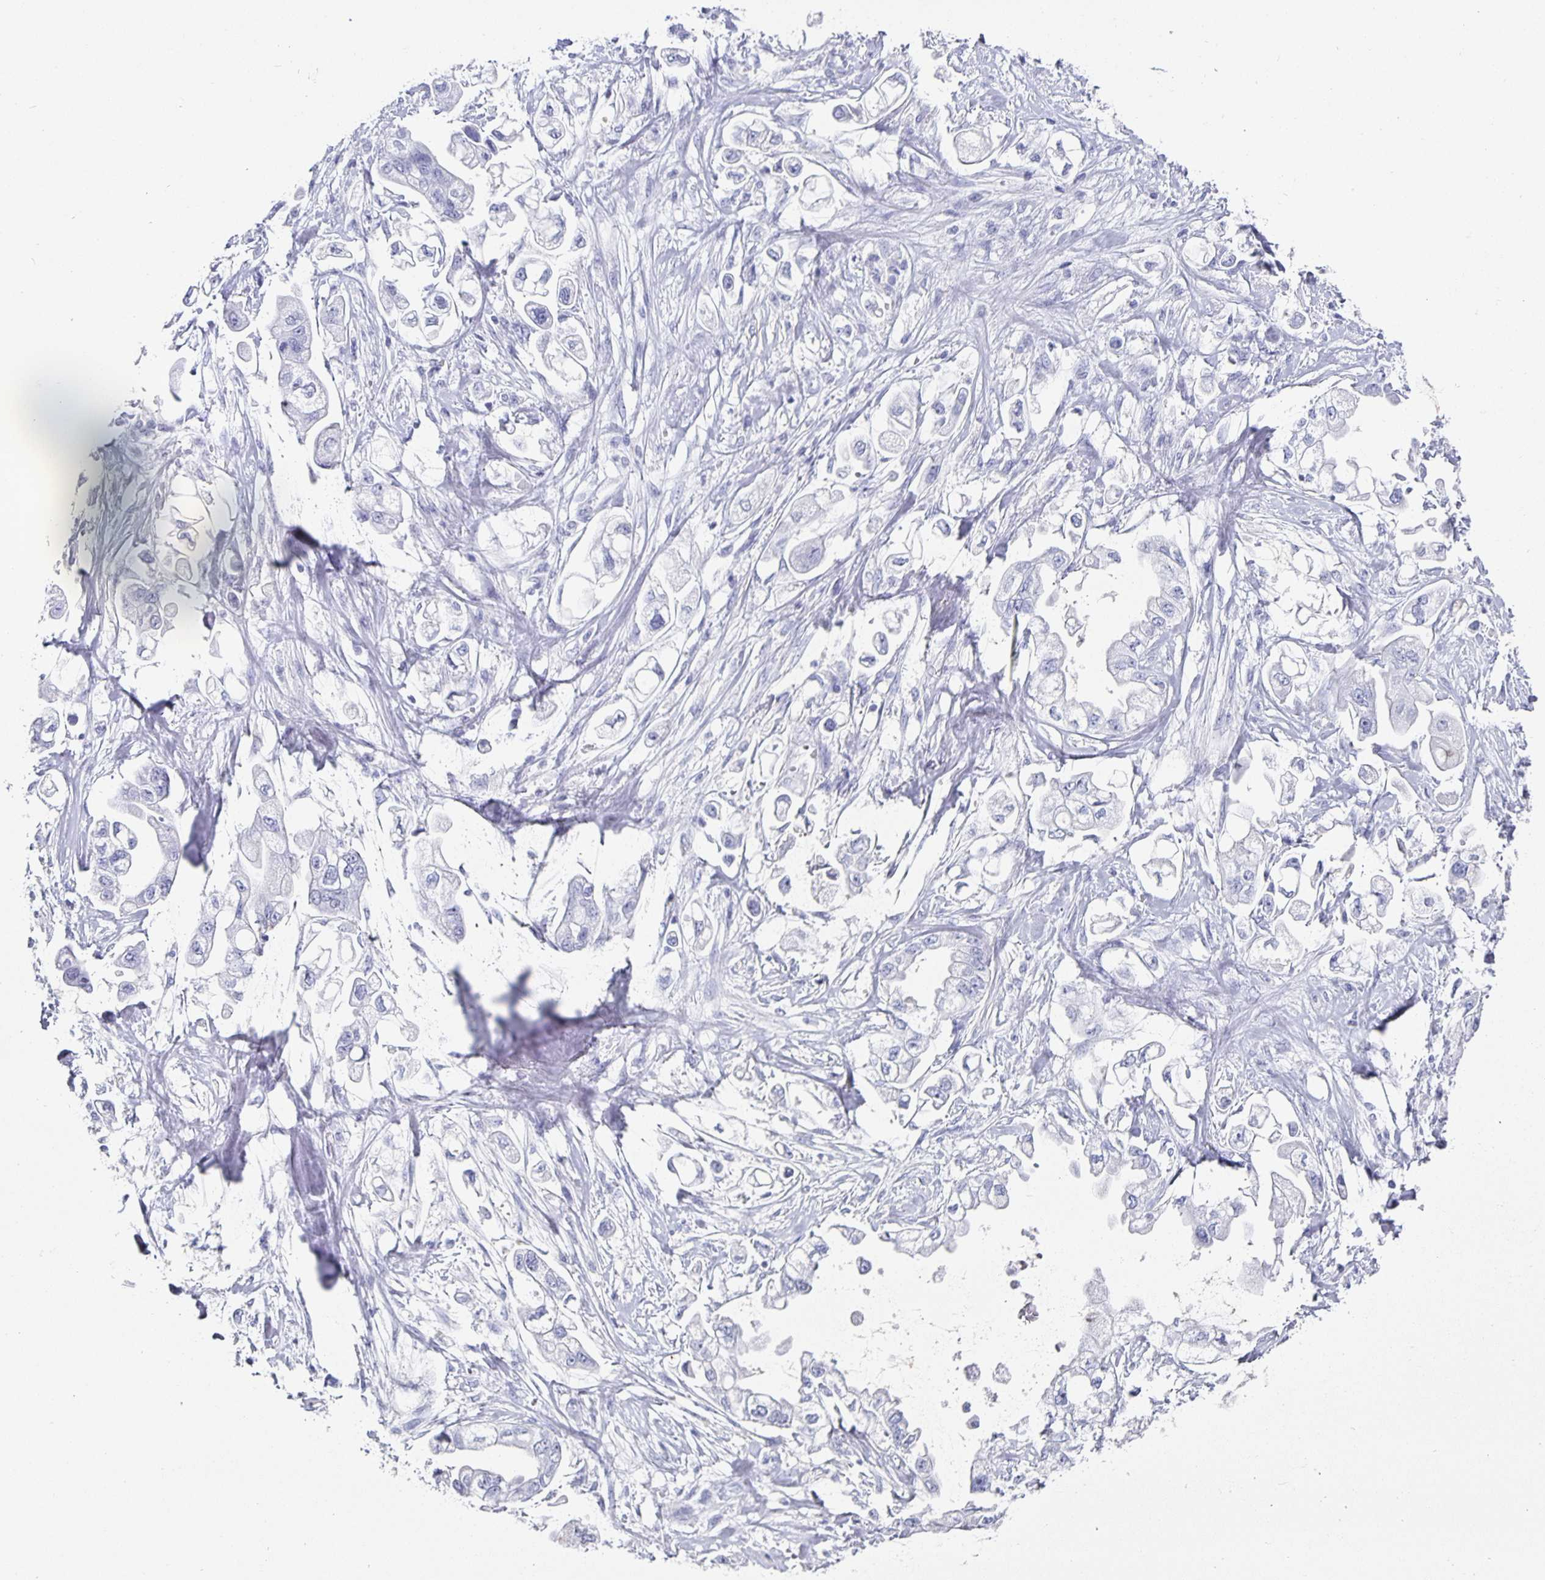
{"staining": {"intensity": "negative", "quantity": "none", "location": "none"}, "tissue": "stomach cancer", "cell_type": "Tumor cells", "image_type": "cancer", "snomed": [{"axis": "morphology", "description": "Adenocarcinoma, NOS"}, {"axis": "topography", "description": "Stomach"}], "caption": "The immunohistochemistry (IHC) photomicrograph has no significant positivity in tumor cells of stomach cancer (adenocarcinoma) tissue.", "gene": "CHGA", "patient": {"sex": "male", "age": 62}}